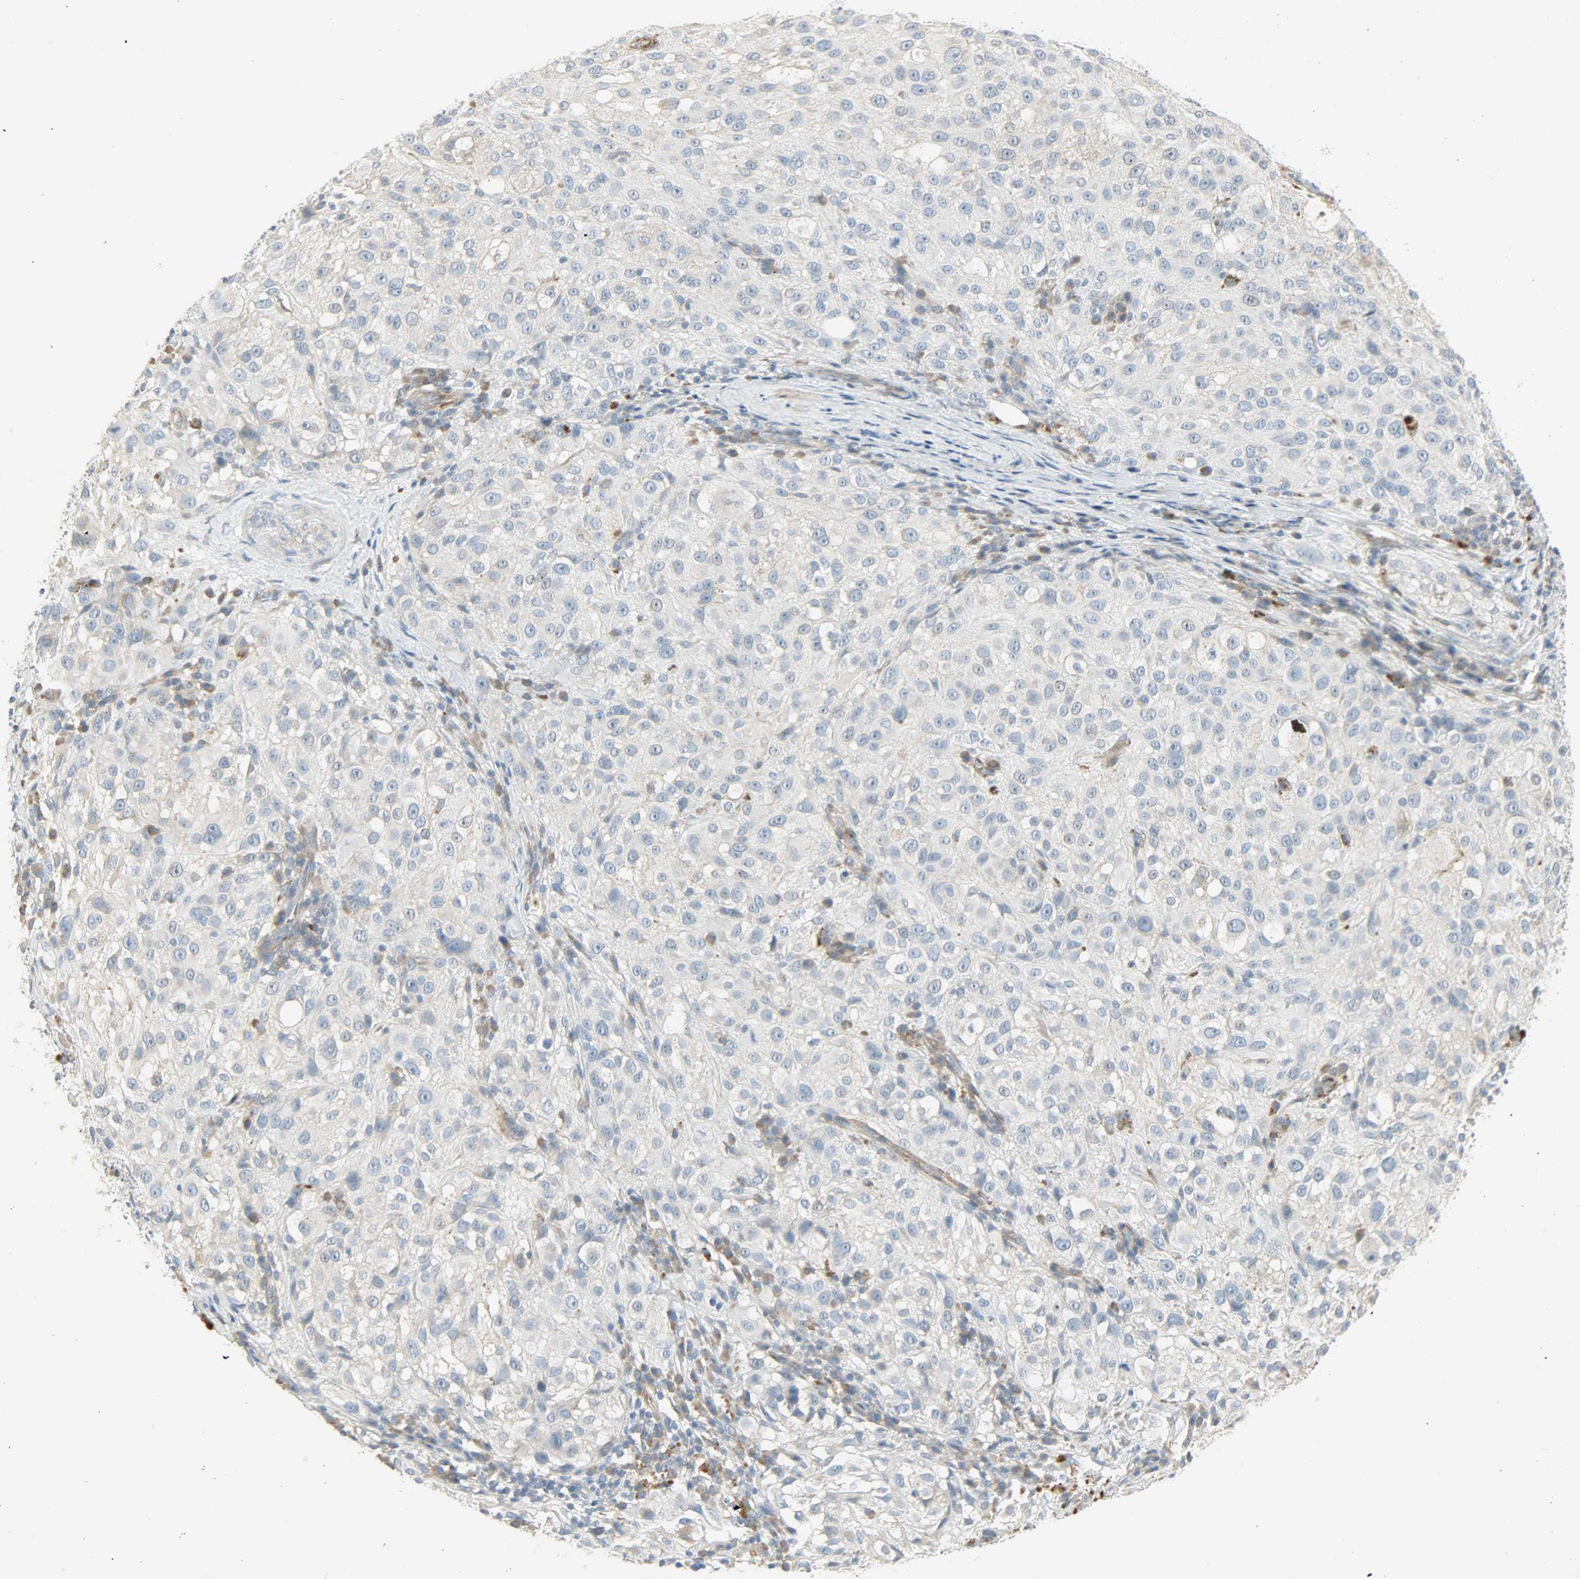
{"staining": {"intensity": "negative", "quantity": "none", "location": "none"}, "tissue": "melanoma", "cell_type": "Tumor cells", "image_type": "cancer", "snomed": [{"axis": "morphology", "description": "Necrosis, NOS"}, {"axis": "morphology", "description": "Malignant melanoma, NOS"}, {"axis": "topography", "description": "Skin"}], "caption": "Immunohistochemistry of human melanoma shows no staining in tumor cells.", "gene": "ENPEP", "patient": {"sex": "female", "age": 87}}